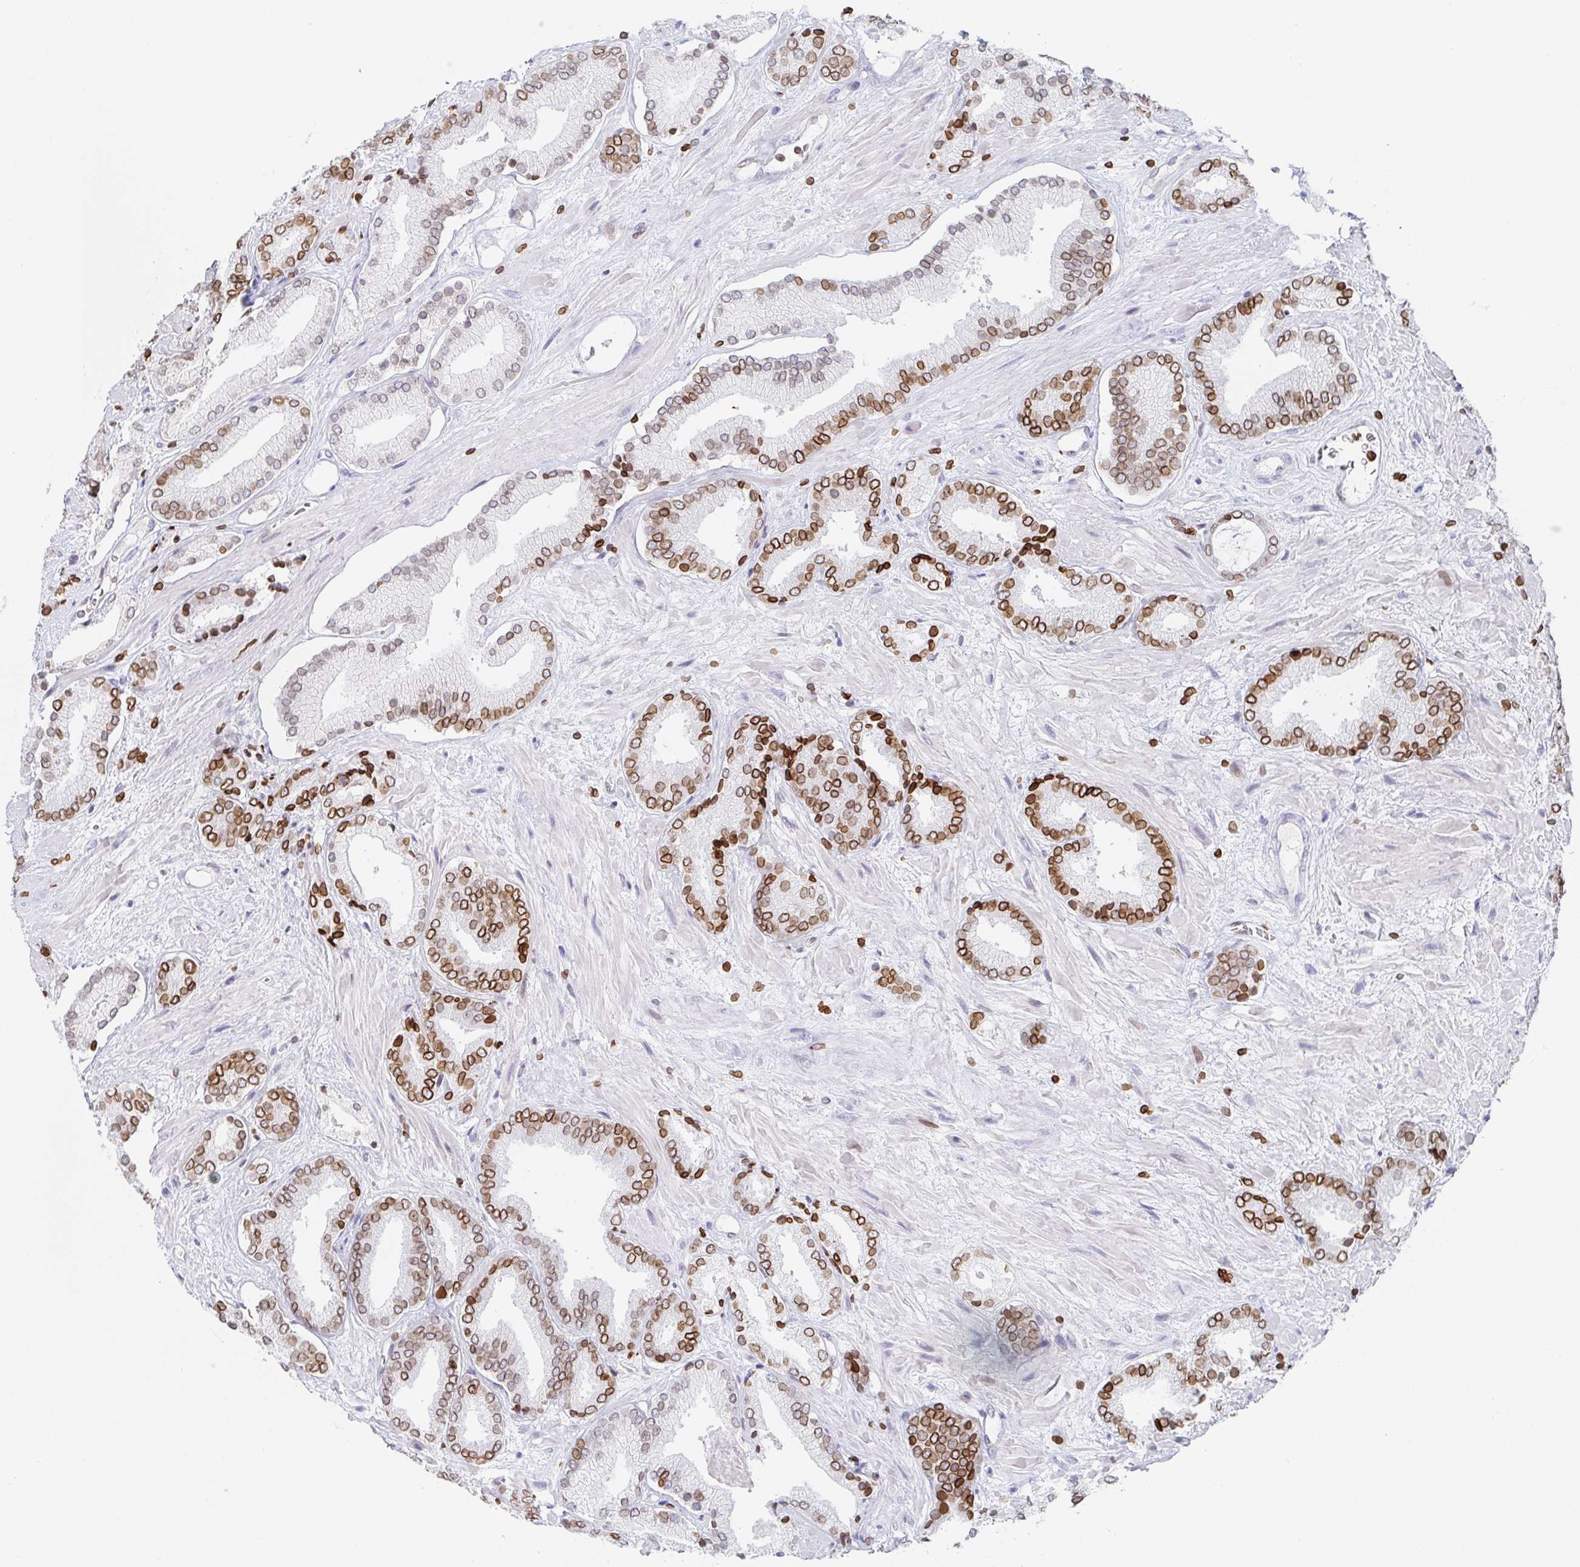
{"staining": {"intensity": "moderate", "quantity": ">75%", "location": "cytoplasmic/membranous,nuclear"}, "tissue": "prostate cancer", "cell_type": "Tumor cells", "image_type": "cancer", "snomed": [{"axis": "morphology", "description": "Adenocarcinoma, High grade"}, {"axis": "topography", "description": "Prostate"}], "caption": "Tumor cells reveal moderate cytoplasmic/membranous and nuclear expression in approximately >75% of cells in prostate cancer (high-grade adenocarcinoma).", "gene": "BTBD7", "patient": {"sex": "male", "age": 56}}